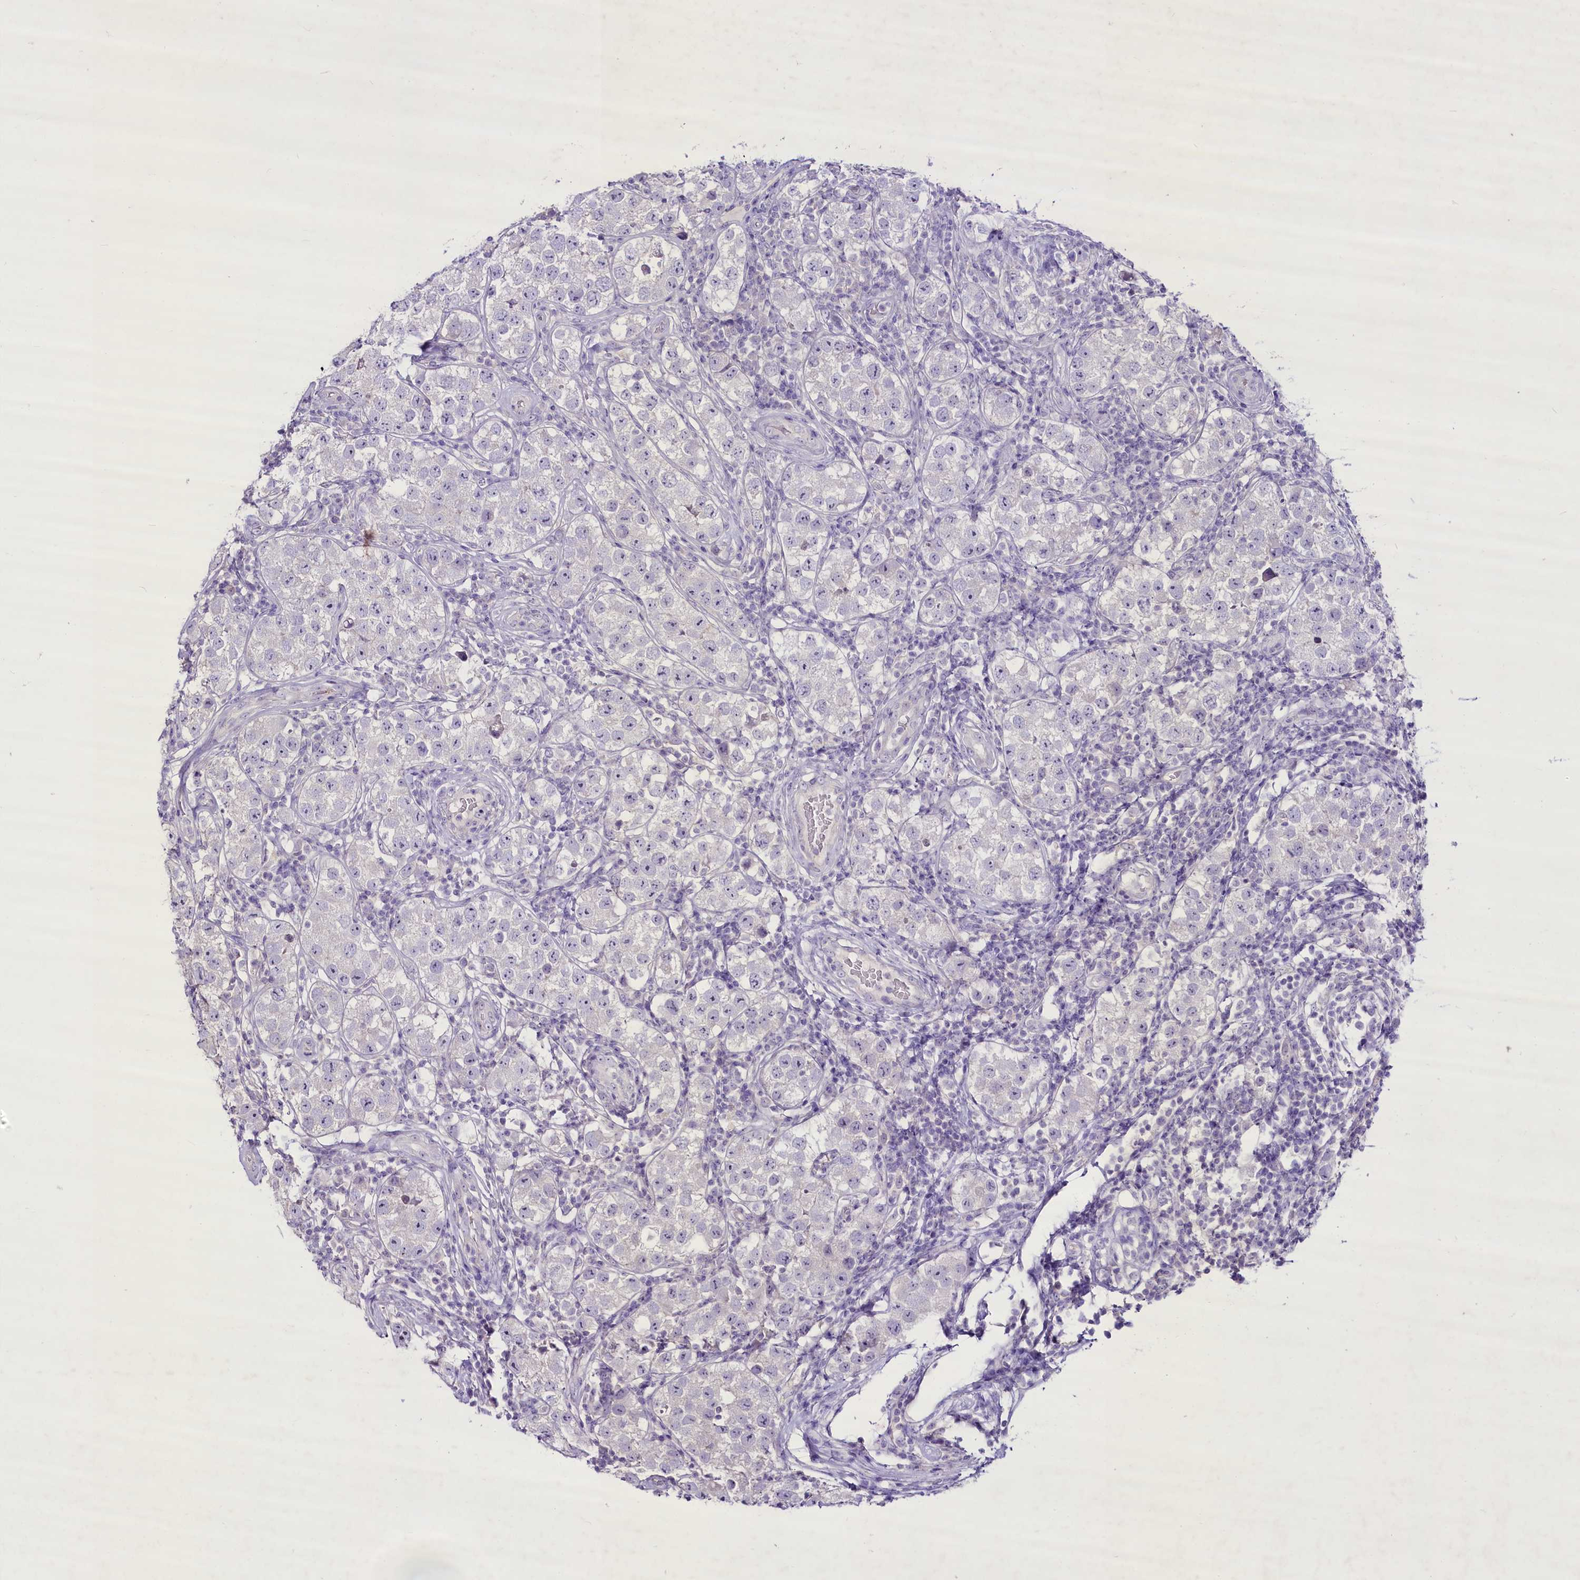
{"staining": {"intensity": "negative", "quantity": "none", "location": "none"}, "tissue": "testis cancer", "cell_type": "Tumor cells", "image_type": "cancer", "snomed": [{"axis": "morphology", "description": "Seminoma, NOS"}, {"axis": "topography", "description": "Testis"}], "caption": "Photomicrograph shows no protein positivity in tumor cells of seminoma (testis) tissue.", "gene": "FAM209B", "patient": {"sex": "male", "age": 34}}